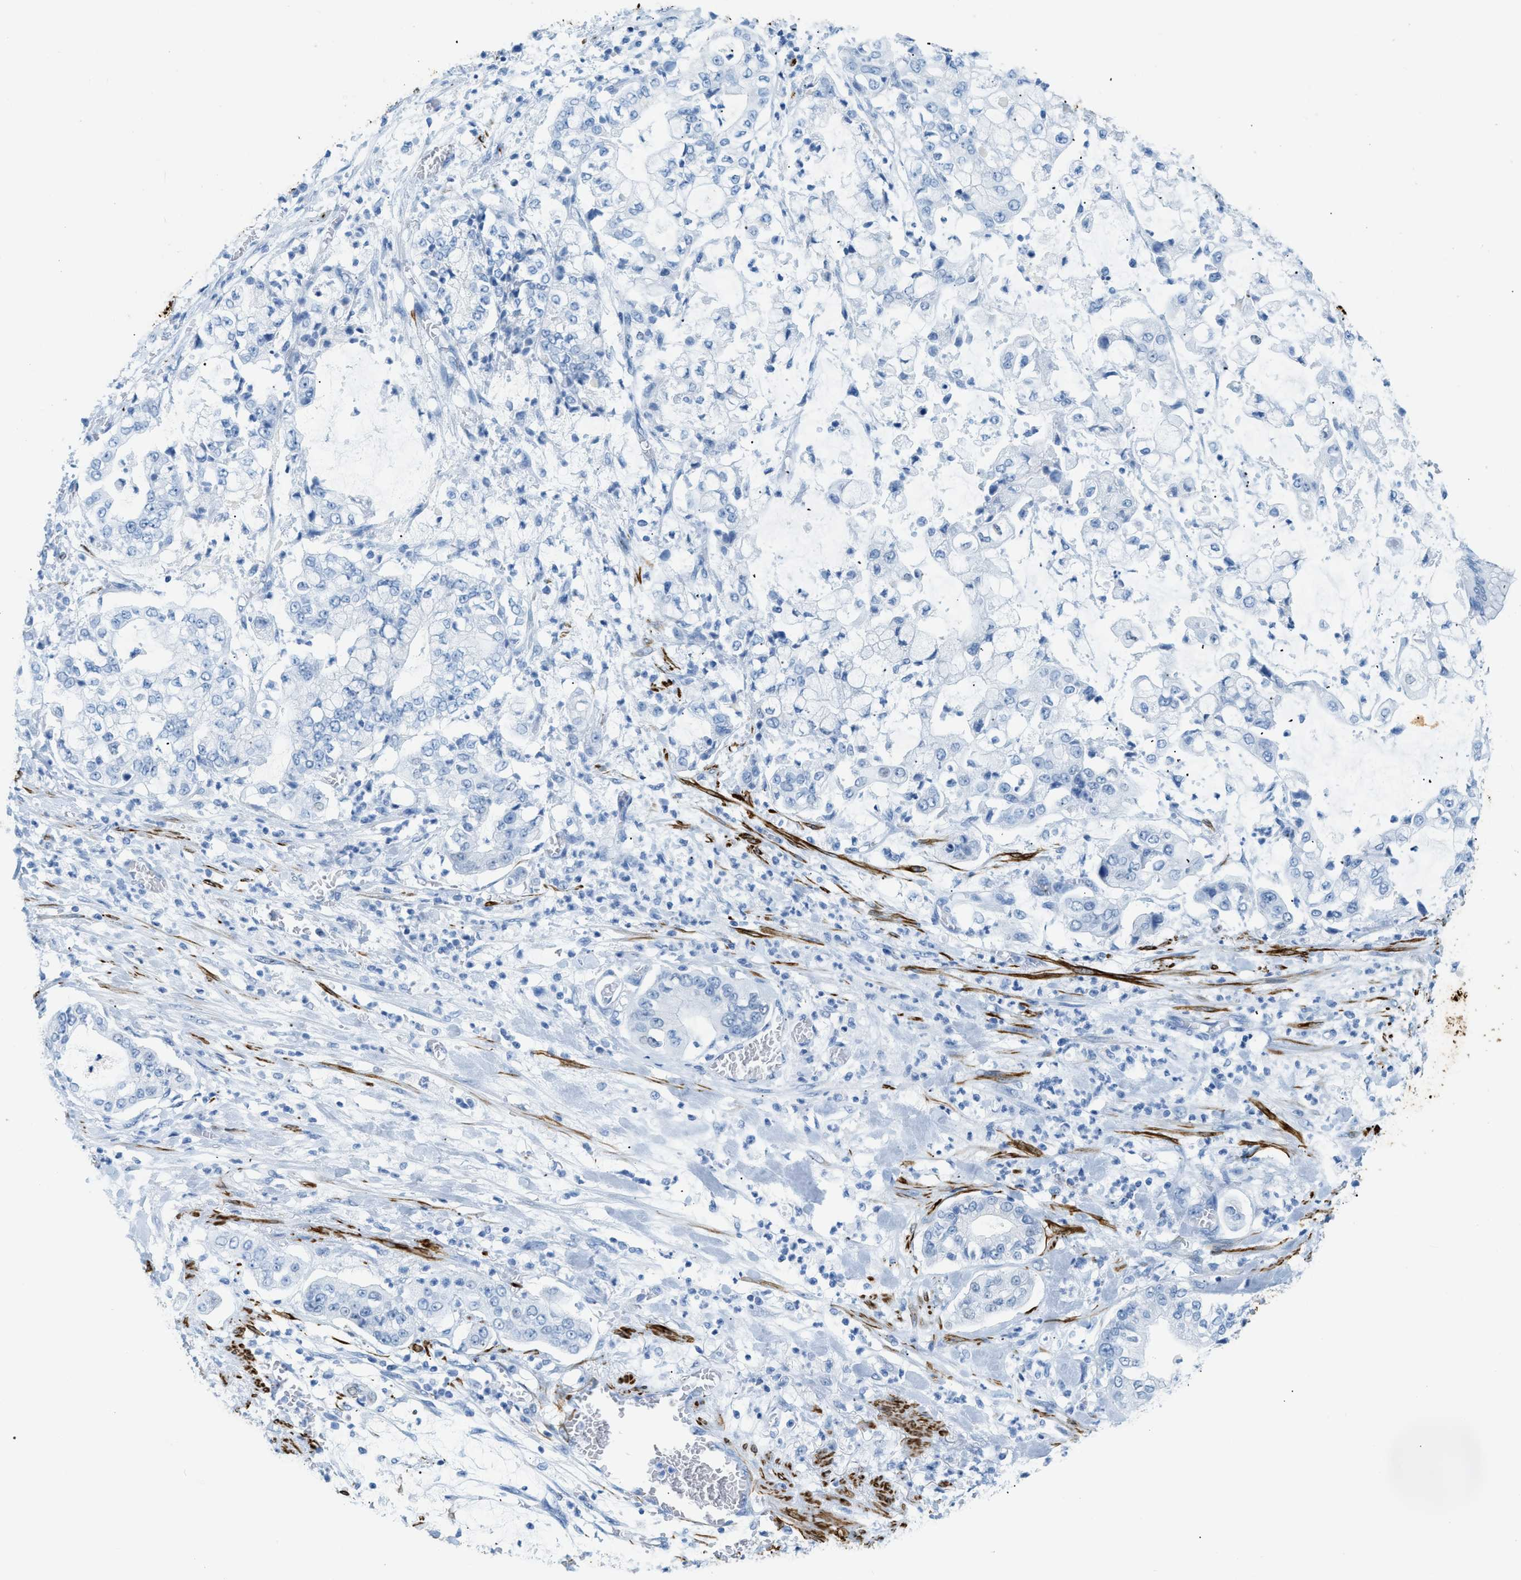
{"staining": {"intensity": "negative", "quantity": "none", "location": "none"}, "tissue": "stomach cancer", "cell_type": "Tumor cells", "image_type": "cancer", "snomed": [{"axis": "morphology", "description": "Adenocarcinoma, NOS"}, {"axis": "topography", "description": "Stomach"}], "caption": "DAB (3,3'-diaminobenzidine) immunohistochemical staining of adenocarcinoma (stomach) demonstrates no significant staining in tumor cells. The staining was performed using DAB (3,3'-diaminobenzidine) to visualize the protein expression in brown, while the nuclei were stained in blue with hematoxylin (Magnification: 20x).", "gene": "DES", "patient": {"sex": "male", "age": 76}}